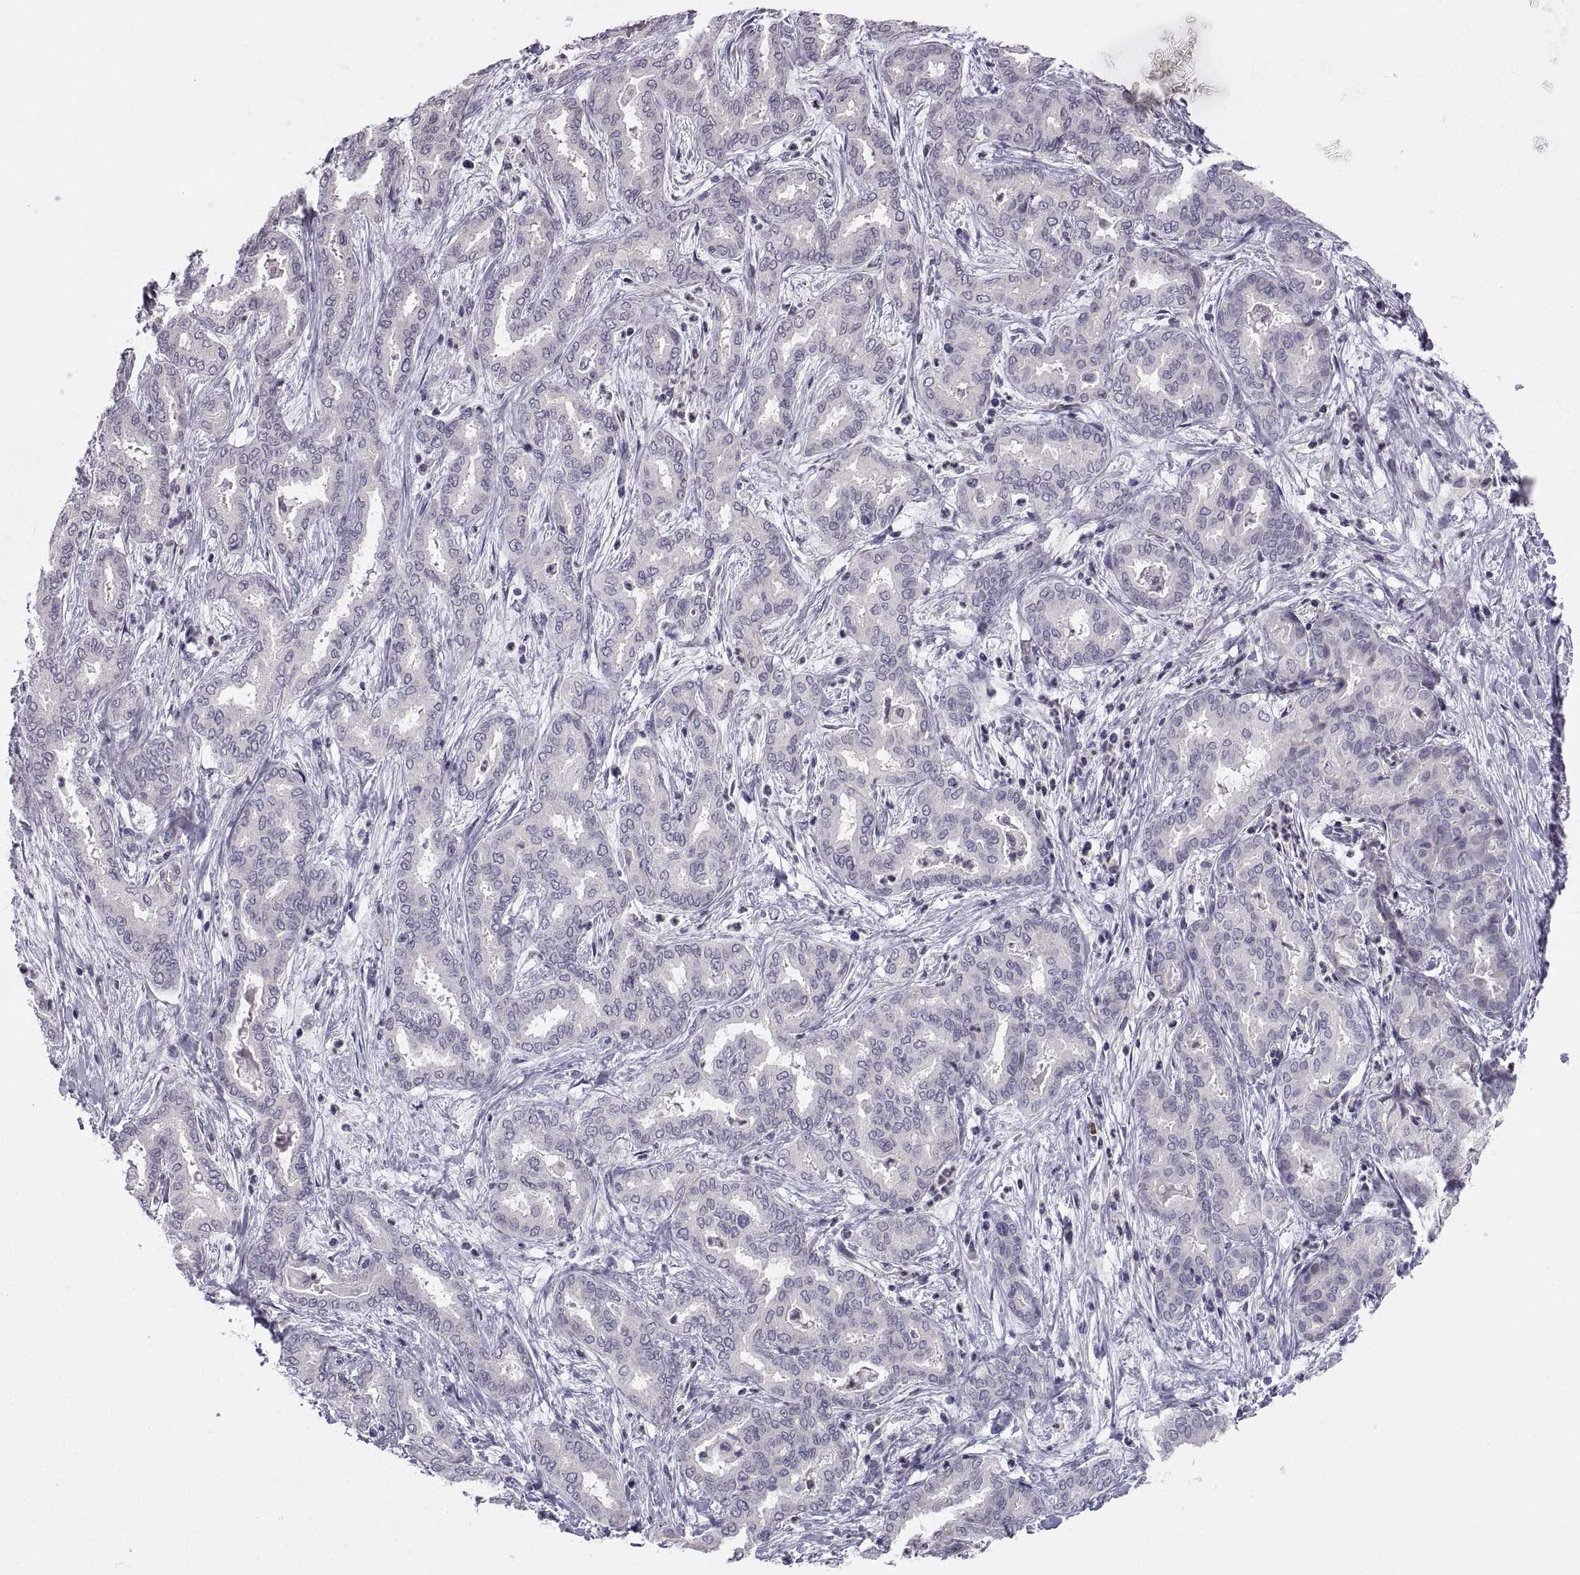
{"staining": {"intensity": "negative", "quantity": "none", "location": "none"}, "tissue": "liver cancer", "cell_type": "Tumor cells", "image_type": "cancer", "snomed": [{"axis": "morphology", "description": "Cholangiocarcinoma"}, {"axis": "topography", "description": "Liver"}], "caption": "The immunohistochemistry (IHC) histopathology image has no significant expression in tumor cells of cholangiocarcinoma (liver) tissue.", "gene": "ZNF185", "patient": {"sex": "female", "age": 64}}